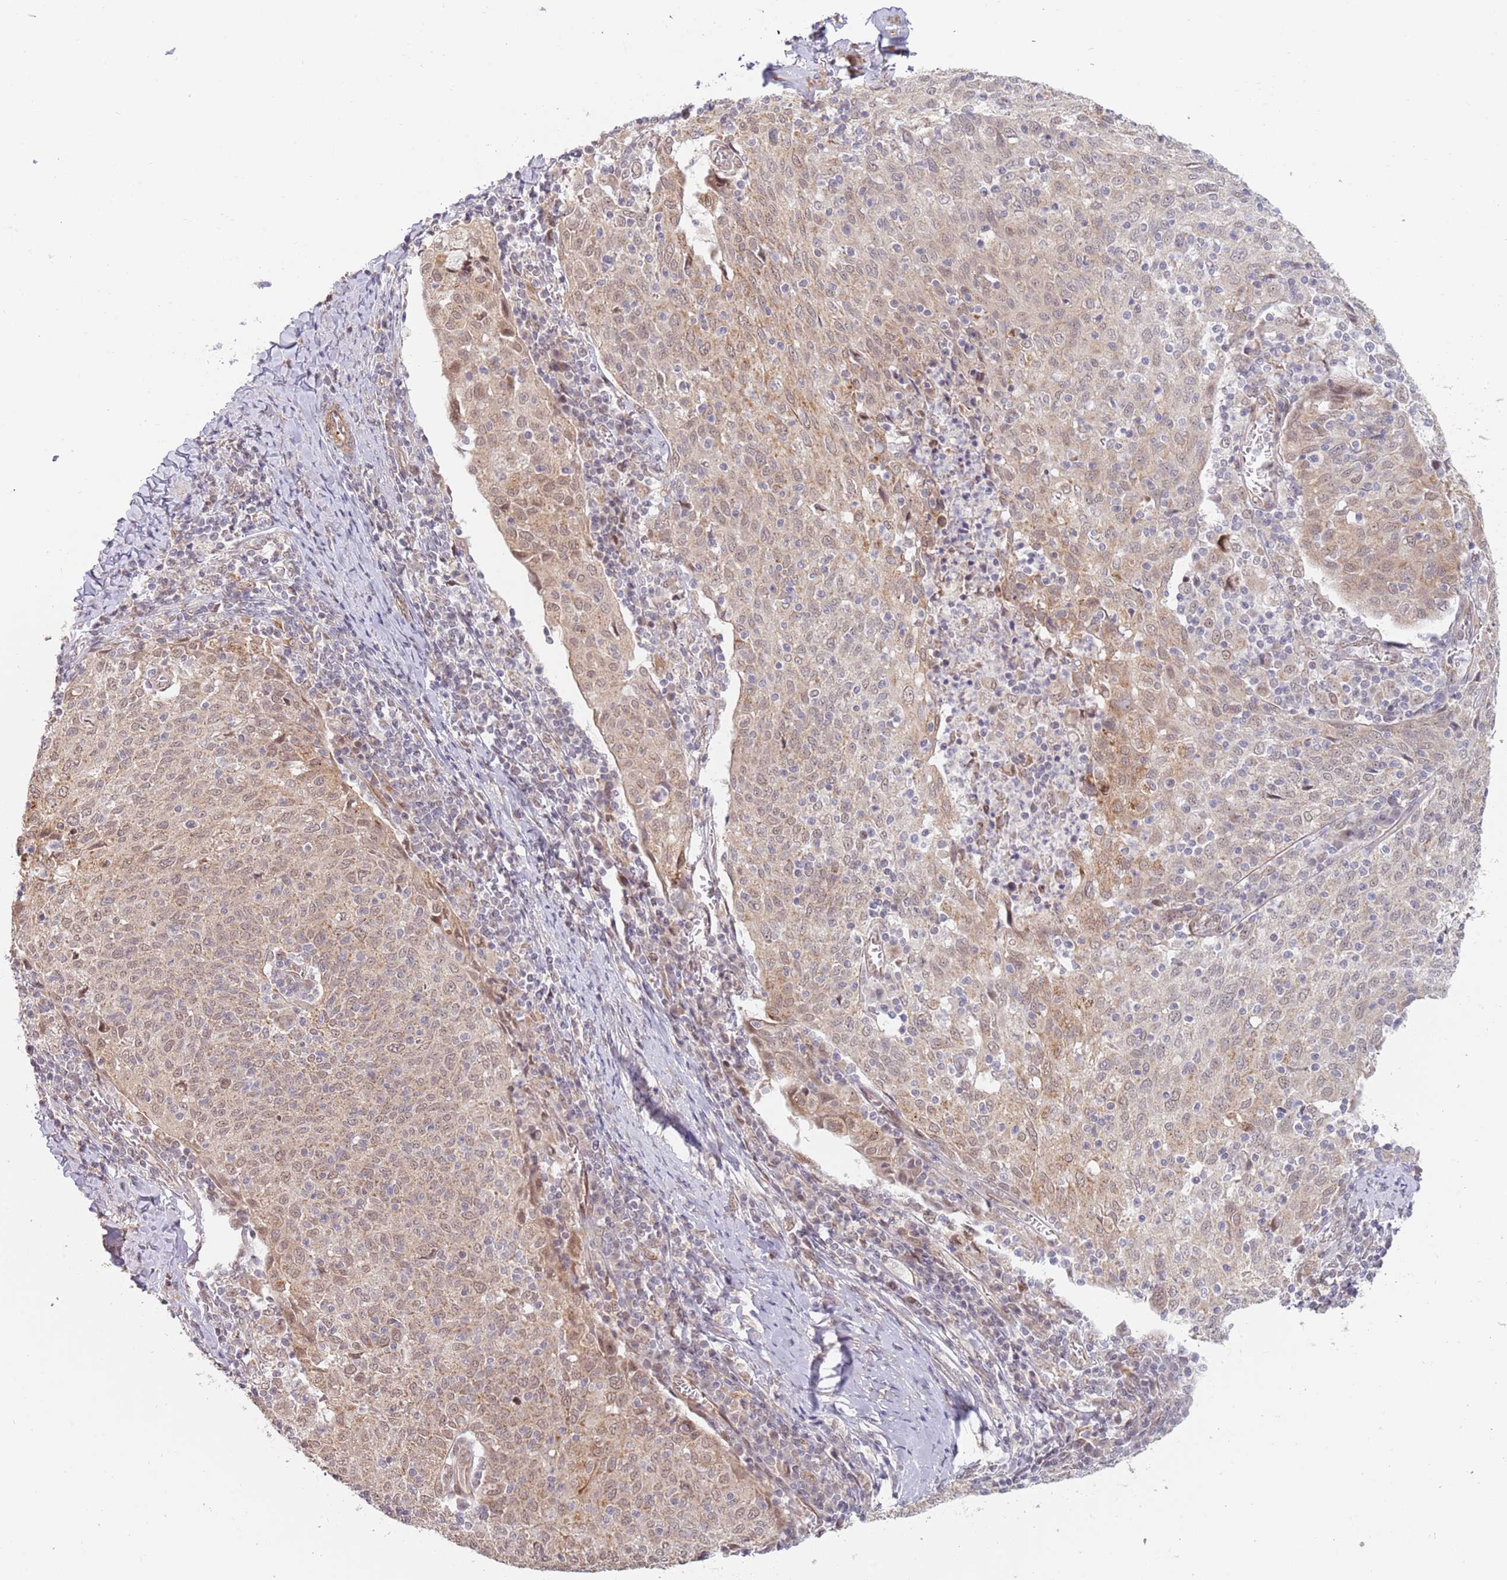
{"staining": {"intensity": "moderate", "quantity": ">75%", "location": "cytoplasmic/membranous,nuclear"}, "tissue": "cervical cancer", "cell_type": "Tumor cells", "image_type": "cancer", "snomed": [{"axis": "morphology", "description": "Squamous cell carcinoma, NOS"}, {"axis": "topography", "description": "Cervix"}], "caption": "The histopathology image displays staining of cervical cancer, revealing moderate cytoplasmic/membranous and nuclear protein staining (brown color) within tumor cells.", "gene": "UQCC3", "patient": {"sex": "female", "age": 52}}